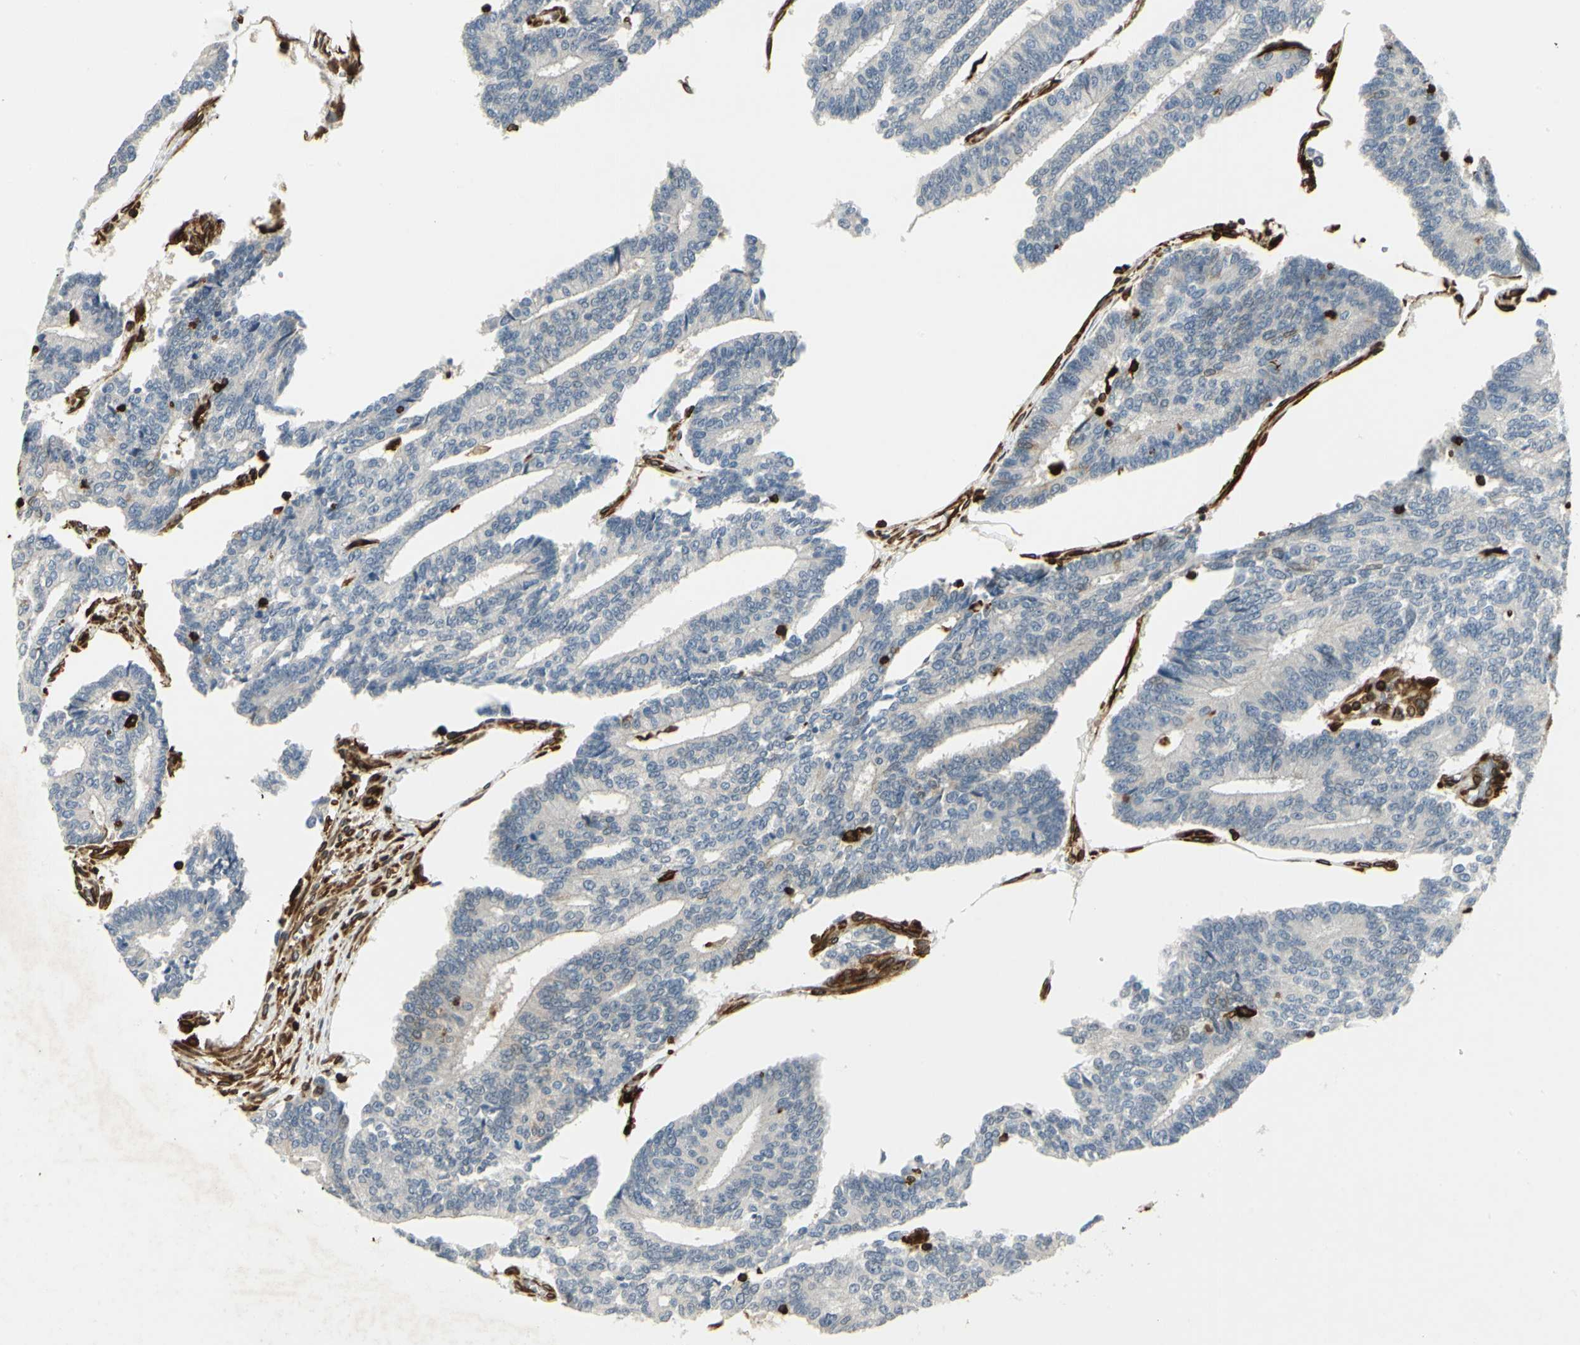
{"staining": {"intensity": "negative", "quantity": "none", "location": "none"}, "tissue": "prostate cancer", "cell_type": "Tumor cells", "image_type": "cancer", "snomed": [{"axis": "morphology", "description": "Adenocarcinoma, High grade"}, {"axis": "topography", "description": "Prostate"}], "caption": "Immunohistochemistry of human prostate cancer demonstrates no staining in tumor cells.", "gene": "TAPBP", "patient": {"sex": "male", "age": 55}}